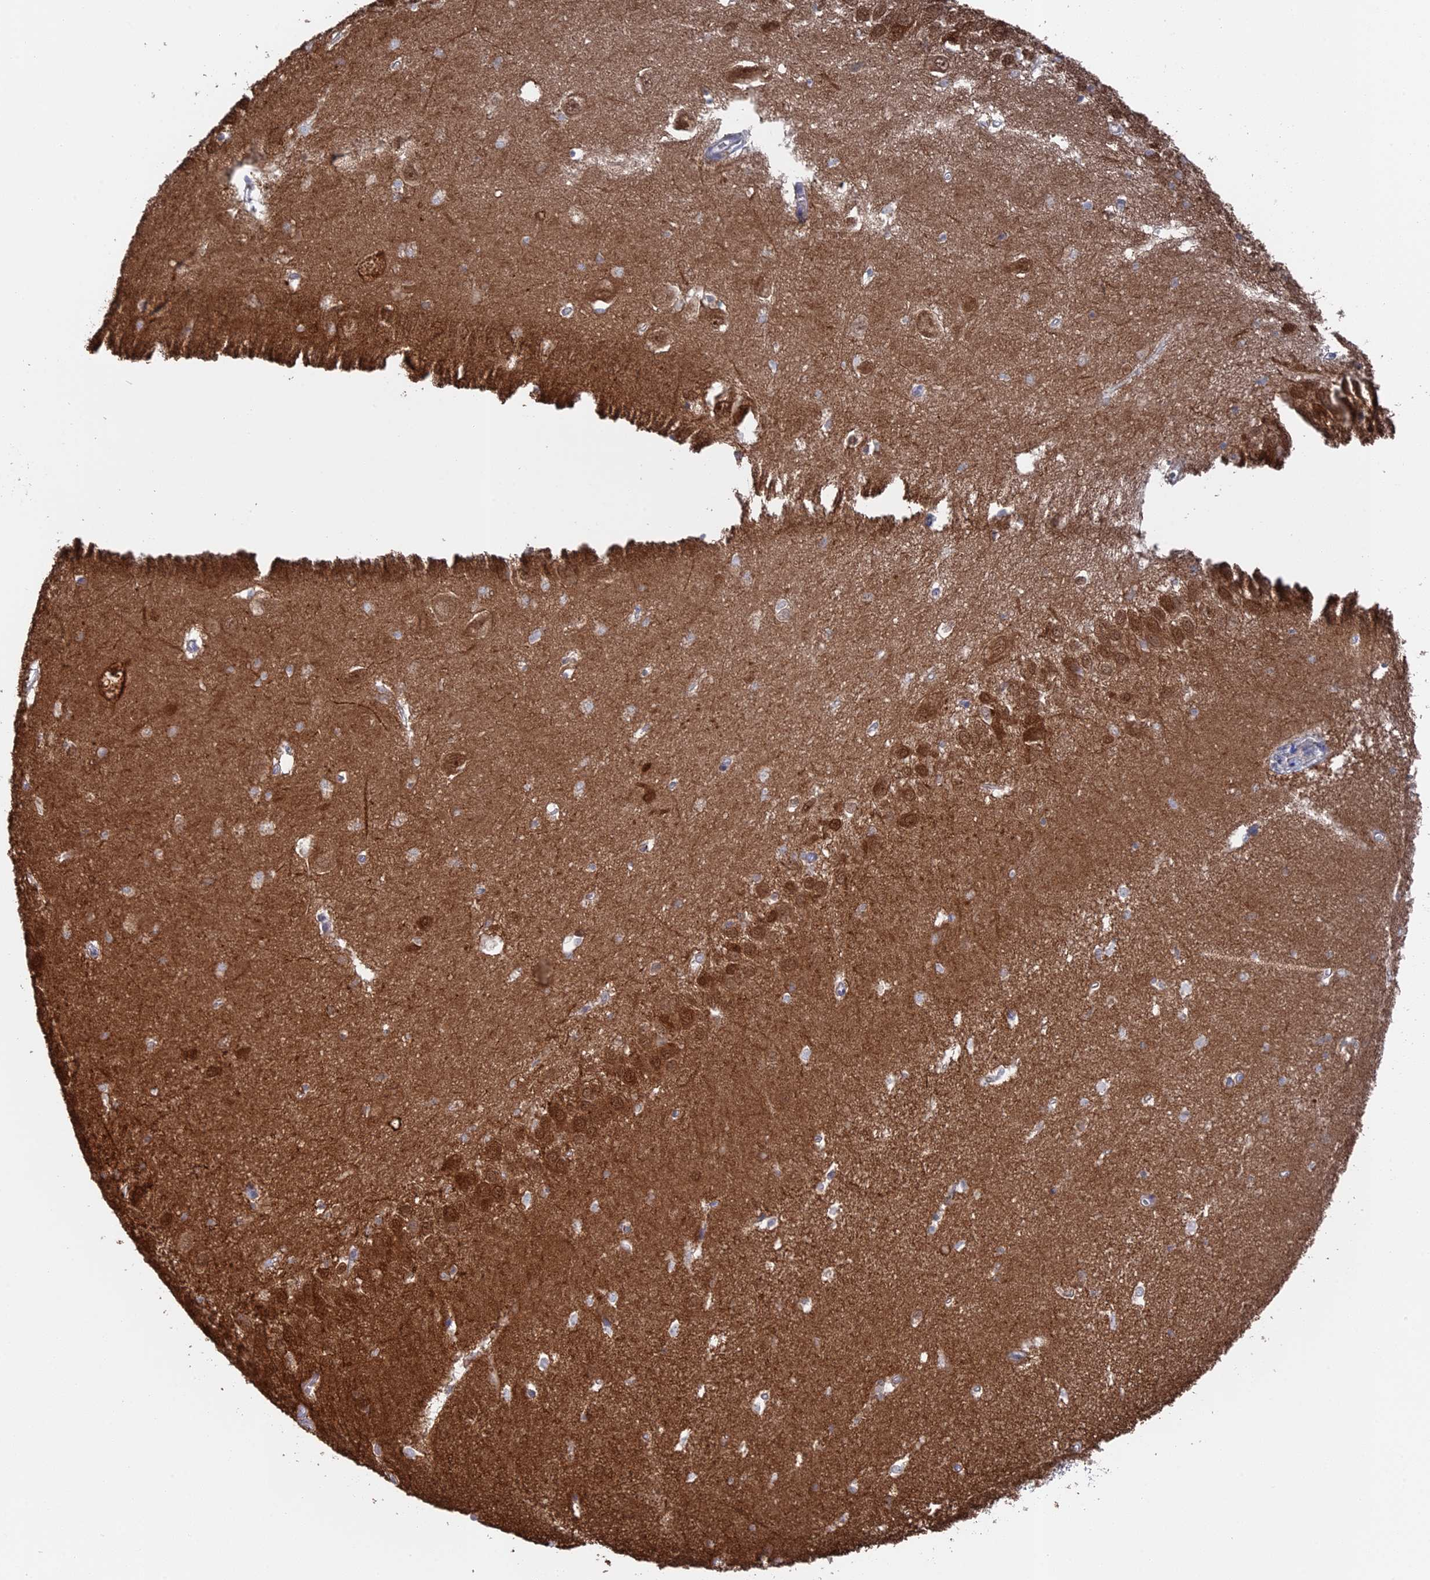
{"staining": {"intensity": "weak", "quantity": "<25%", "location": "cytoplasmic/membranous"}, "tissue": "hippocampus", "cell_type": "Glial cells", "image_type": "normal", "snomed": [{"axis": "morphology", "description": "Normal tissue, NOS"}, {"axis": "topography", "description": "Hippocampus"}], "caption": "This is a image of IHC staining of normal hippocampus, which shows no positivity in glial cells. (DAB (3,3'-diaminobenzidine) immunohistochemistry, high magnification).", "gene": "TMEM161A", "patient": {"sex": "female", "age": 64}}